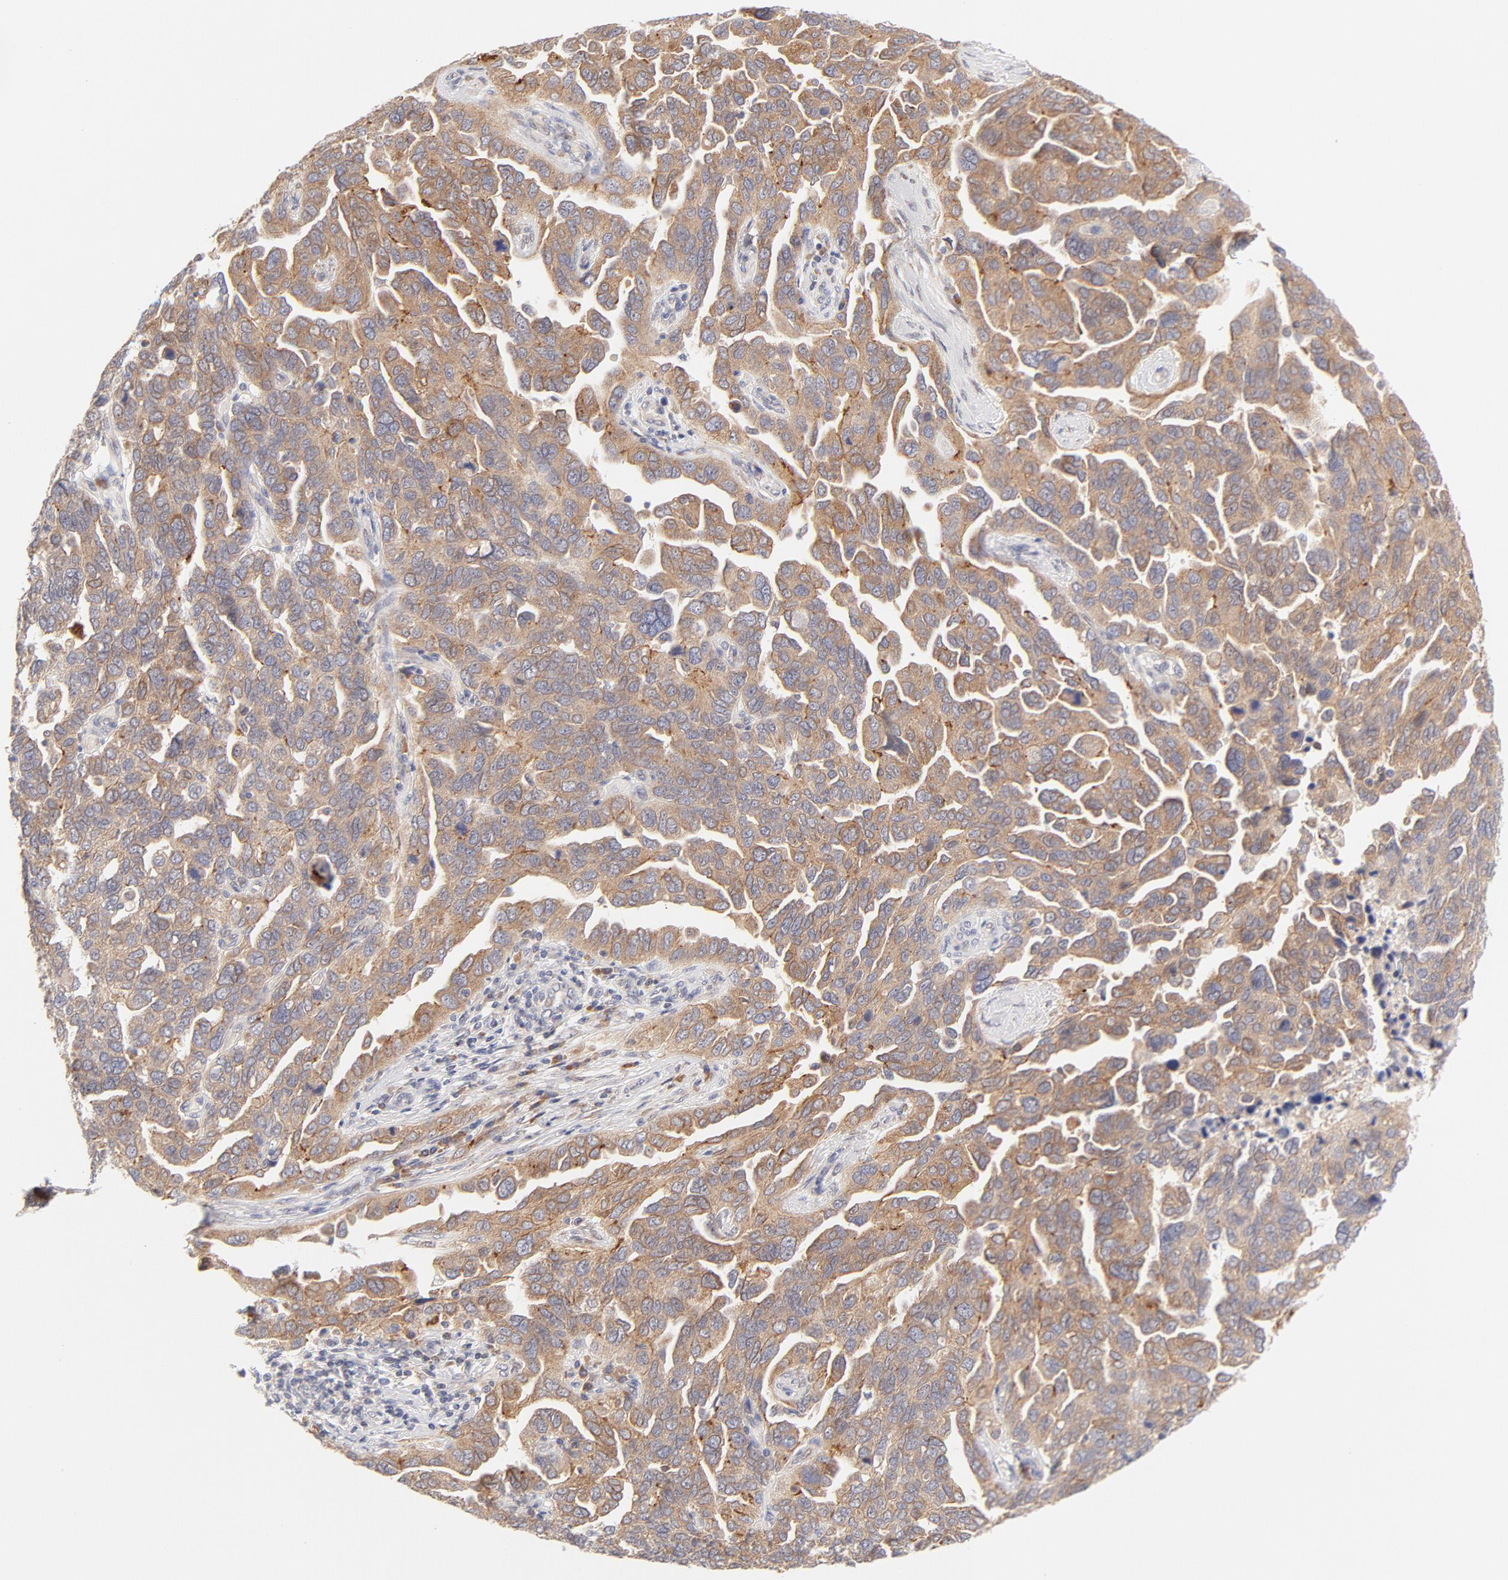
{"staining": {"intensity": "moderate", "quantity": ">75%", "location": "cytoplasmic/membranous"}, "tissue": "ovarian cancer", "cell_type": "Tumor cells", "image_type": "cancer", "snomed": [{"axis": "morphology", "description": "Cystadenocarcinoma, serous, NOS"}, {"axis": "topography", "description": "Ovary"}], "caption": "Human serous cystadenocarcinoma (ovarian) stained for a protein (brown) reveals moderate cytoplasmic/membranous positive positivity in about >75% of tumor cells.", "gene": "RPS6KA1", "patient": {"sex": "female", "age": 64}}